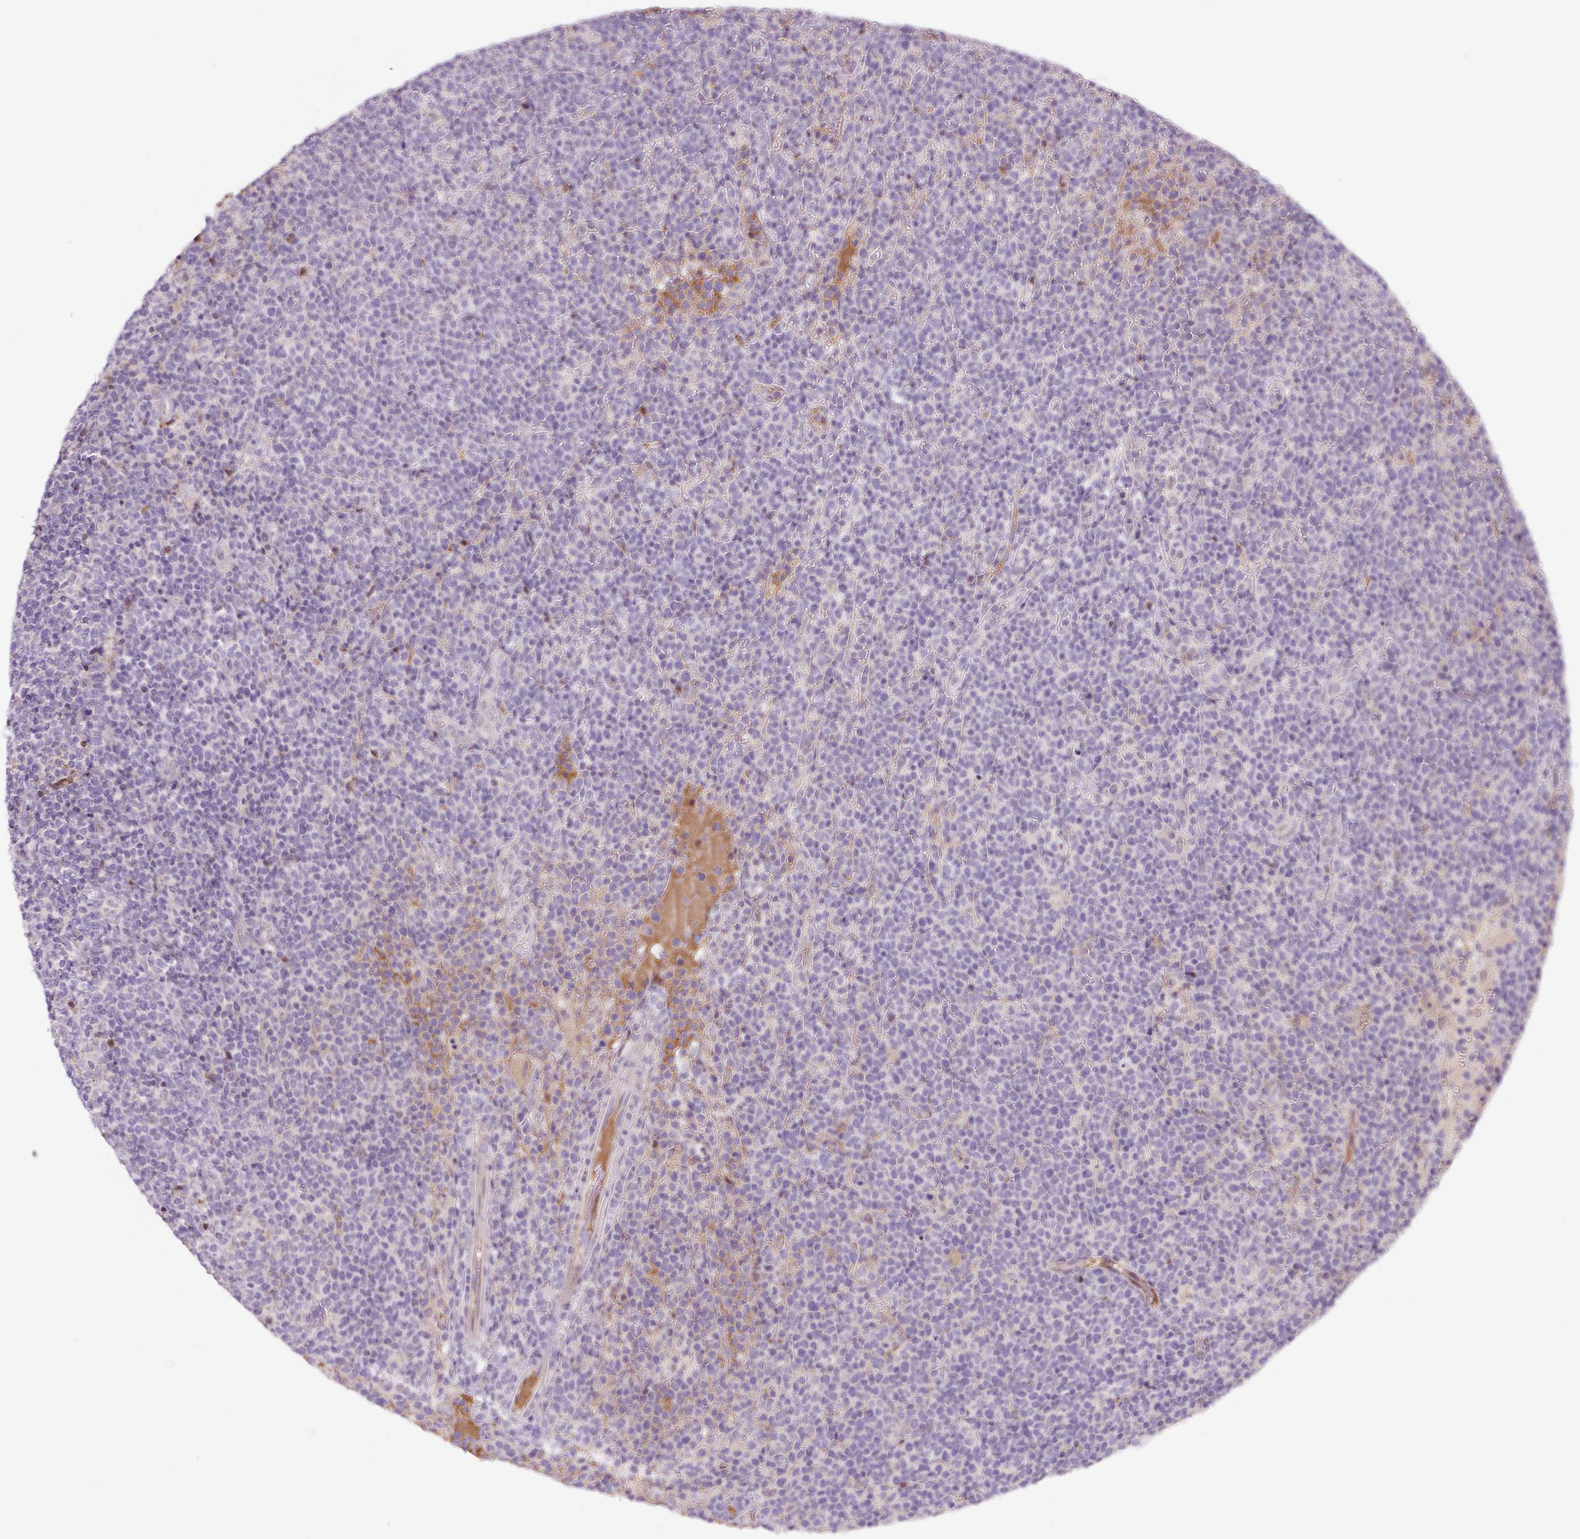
{"staining": {"intensity": "negative", "quantity": "none", "location": "none"}, "tissue": "lymphoma", "cell_type": "Tumor cells", "image_type": "cancer", "snomed": [{"axis": "morphology", "description": "Malignant lymphoma, non-Hodgkin's type, High grade"}, {"axis": "topography", "description": "Lymph node"}], "caption": "The histopathology image displays no staining of tumor cells in lymphoma. The staining was performed using DAB (3,3'-diaminobenzidine) to visualize the protein expression in brown, while the nuclei were stained in blue with hematoxylin (Magnification: 20x).", "gene": "LRRC24", "patient": {"sex": "male", "age": 61}}